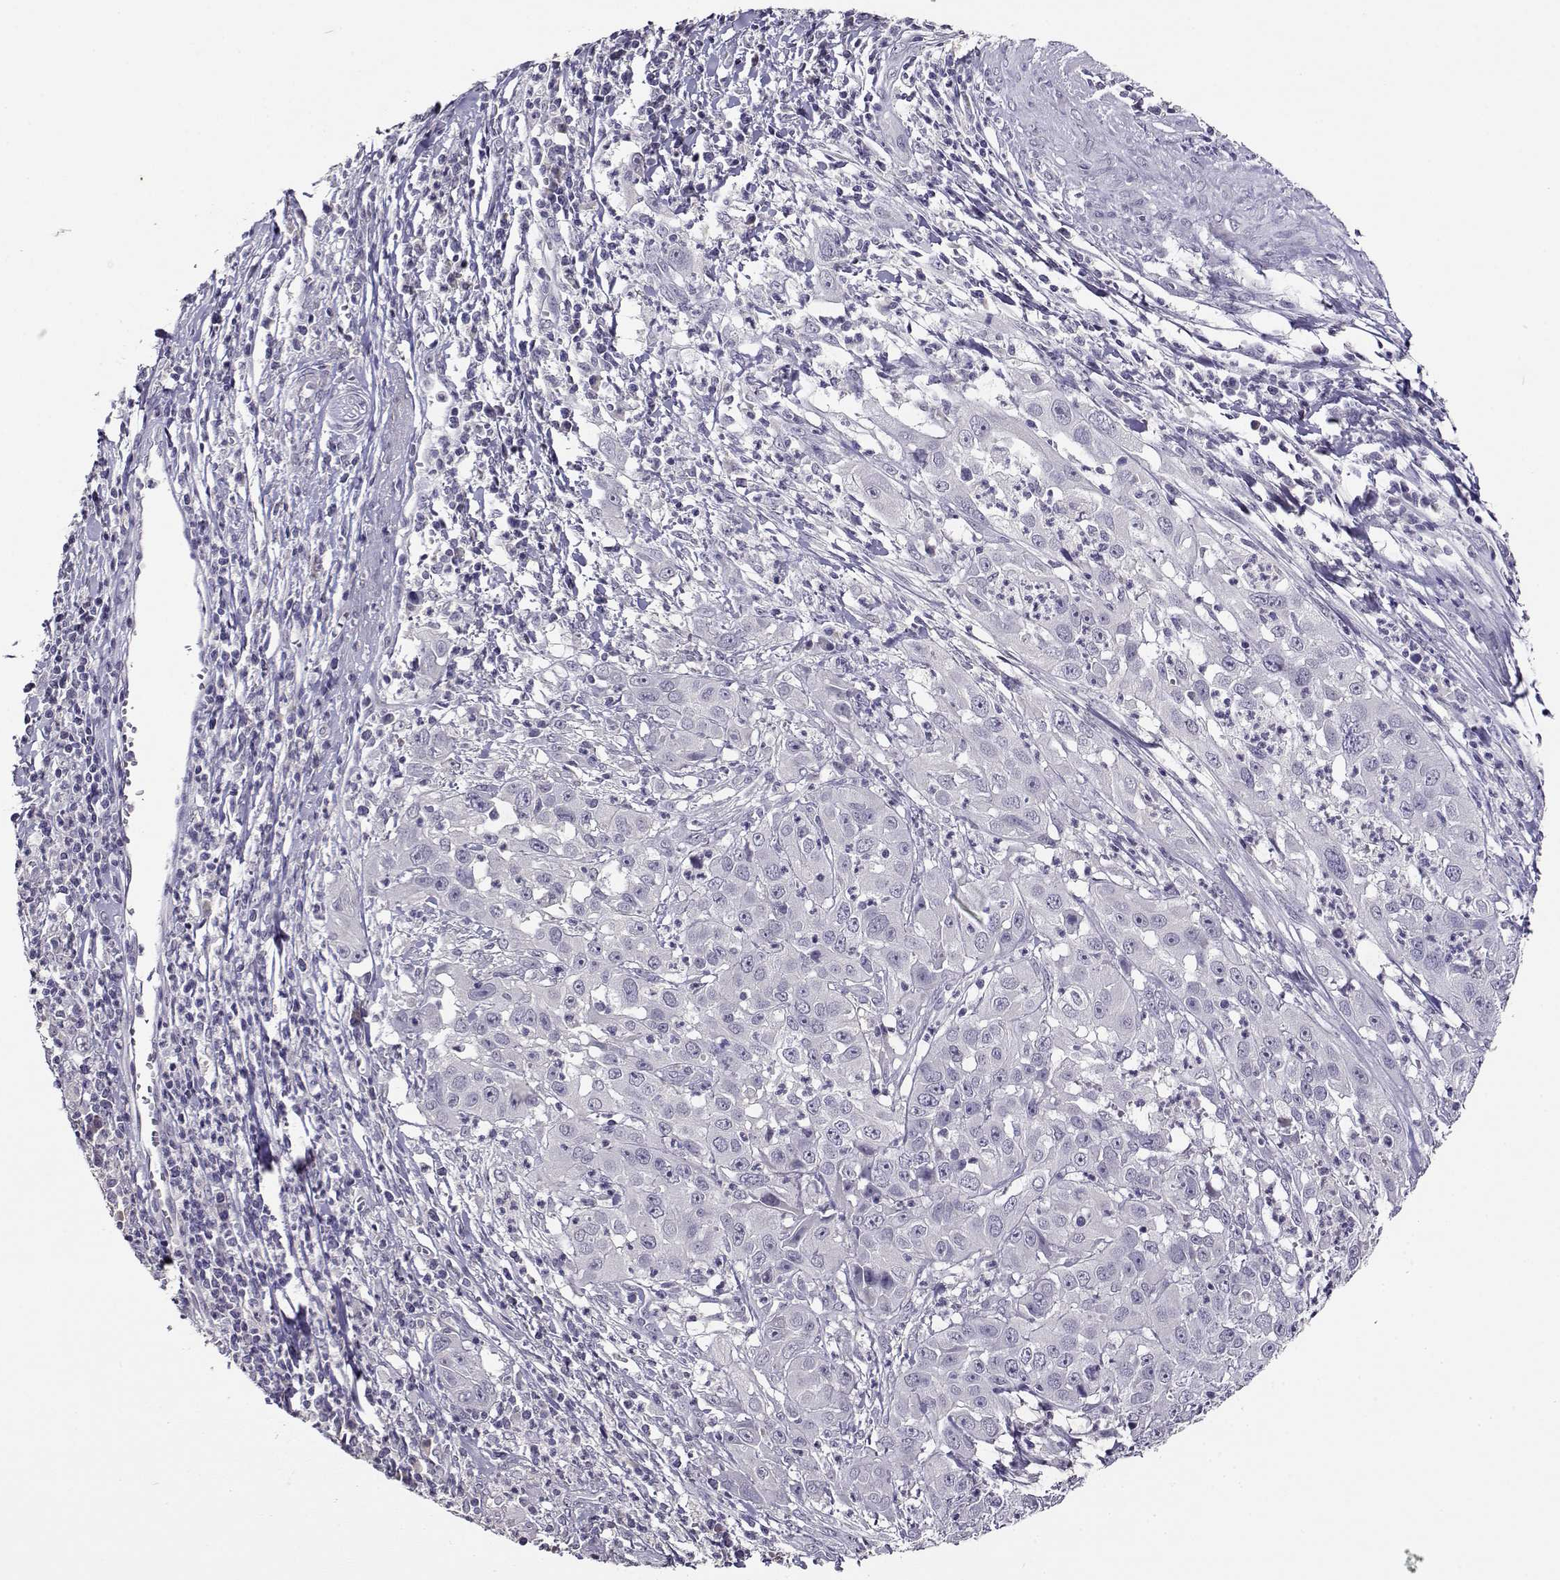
{"staining": {"intensity": "negative", "quantity": "none", "location": "none"}, "tissue": "cervical cancer", "cell_type": "Tumor cells", "image_type": "cancer", "snomed": [{"axis": "morphology", "description": "Squamous cell carcinoma, NOS"}, {"axis": "topography", "description": "Cervix"}], "caption": "Immunohistochemistry (IHC) of cervical squamous cell carcinoma shows no expression in tumor cells.", "gene": "RHOXF2", "patient": {"sex": "female", "age": 32}}